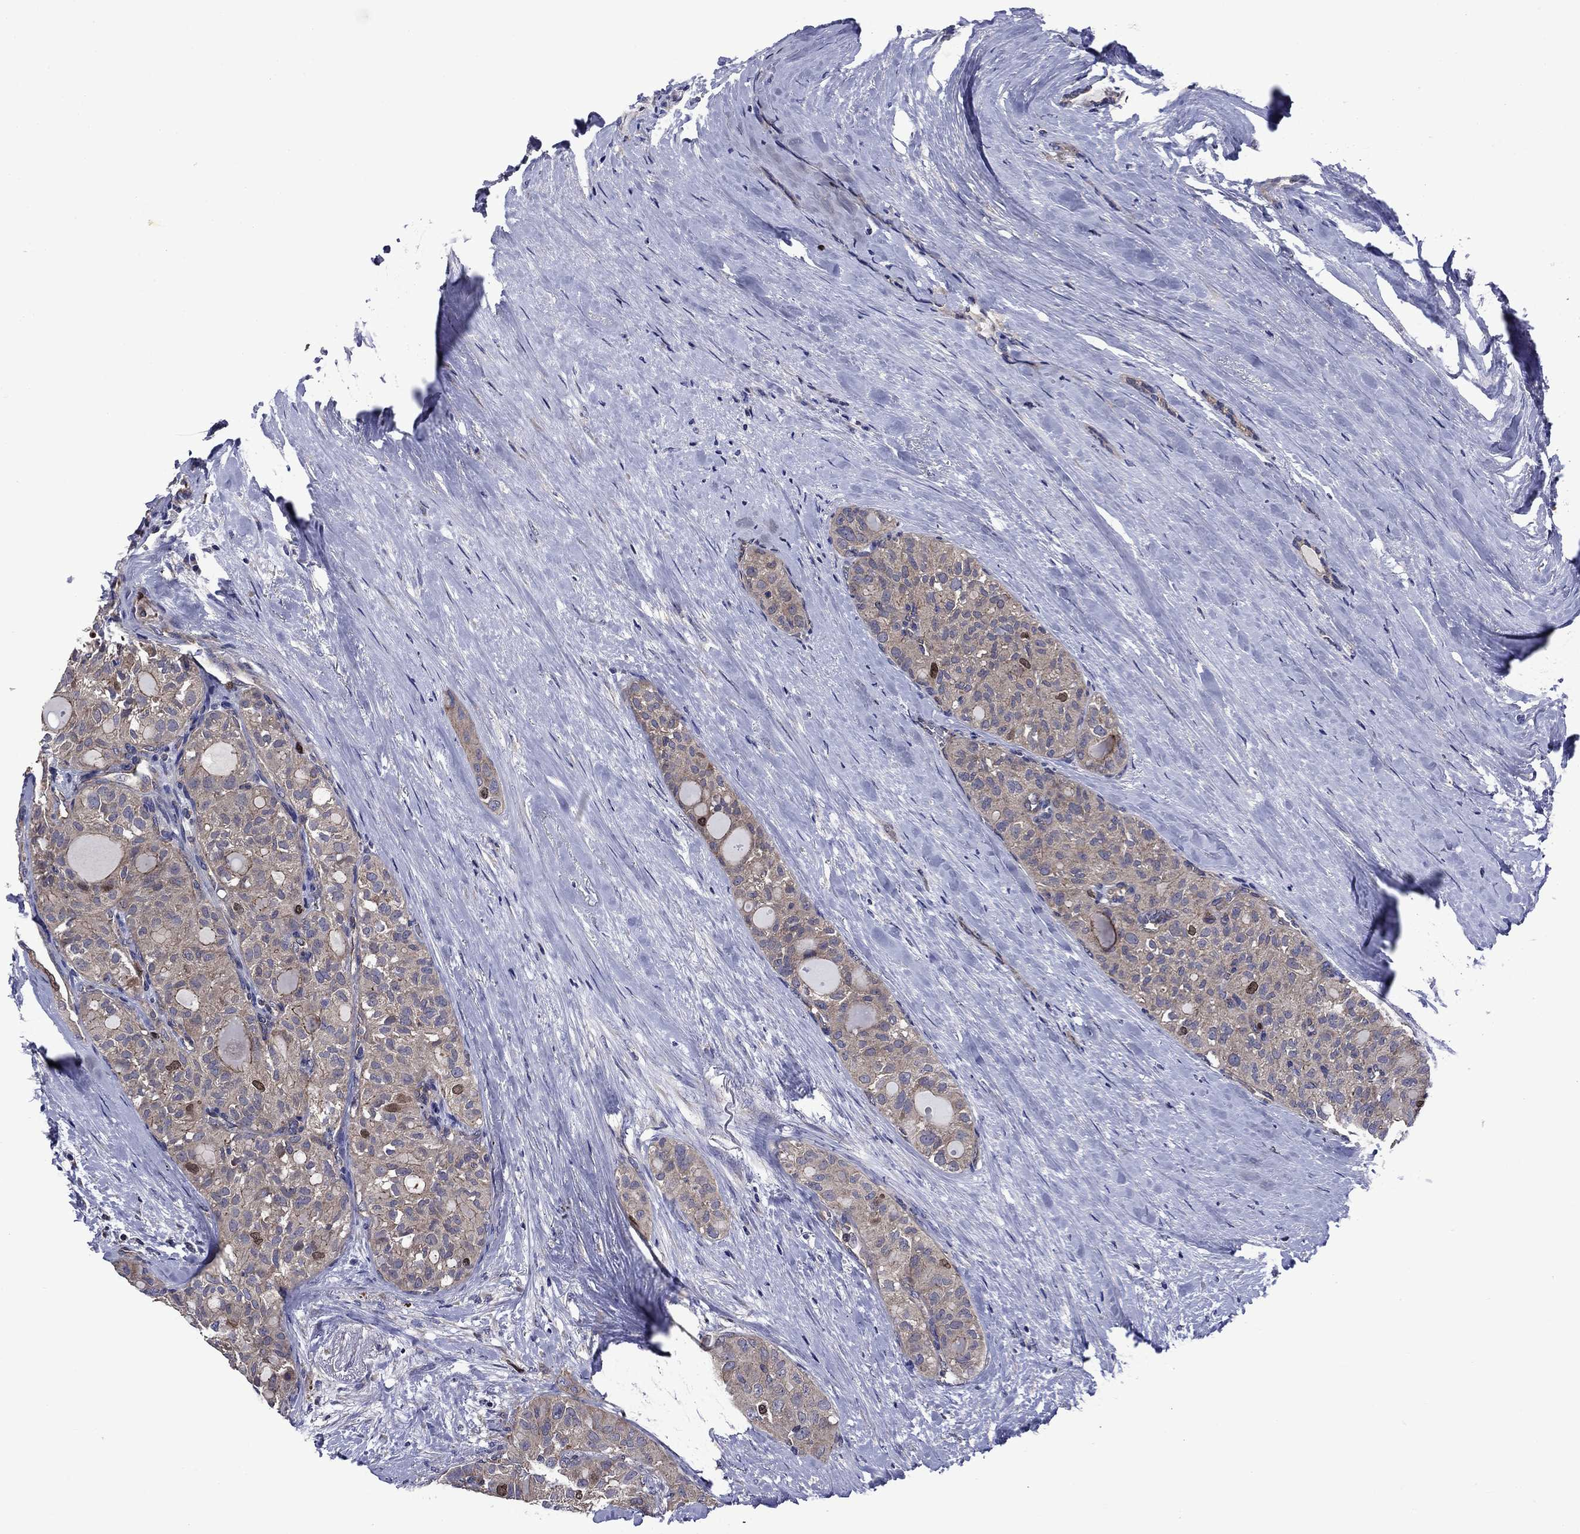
{"staining": {"intensity": "moderate", "quantity": ">75%", "location": "cytoplasmic/membranous"}, "tissue": "thyroid cancer", "cell_type": "Tumor cells", "image_type": "cancer", "snomed": [{"axis": "morphology", "description": "Follicular adenoma carcinoma, NOS"}, {"axis": "topography", "description": "Thyroid gland"}], "caption": "Thyroid cancer (follicular adenoma carcinoma) was stained to show a protein in brown. There is medium levels of moderate cytoplasmic/membranous expression in approximately >75% of tumor cells. (DAB (3,3'-diaminobenzidine) = brown stain, brightfield microscopy at high magnification).", "gene": "KIF22", "patient": {"sex": "male", "age": 75}}